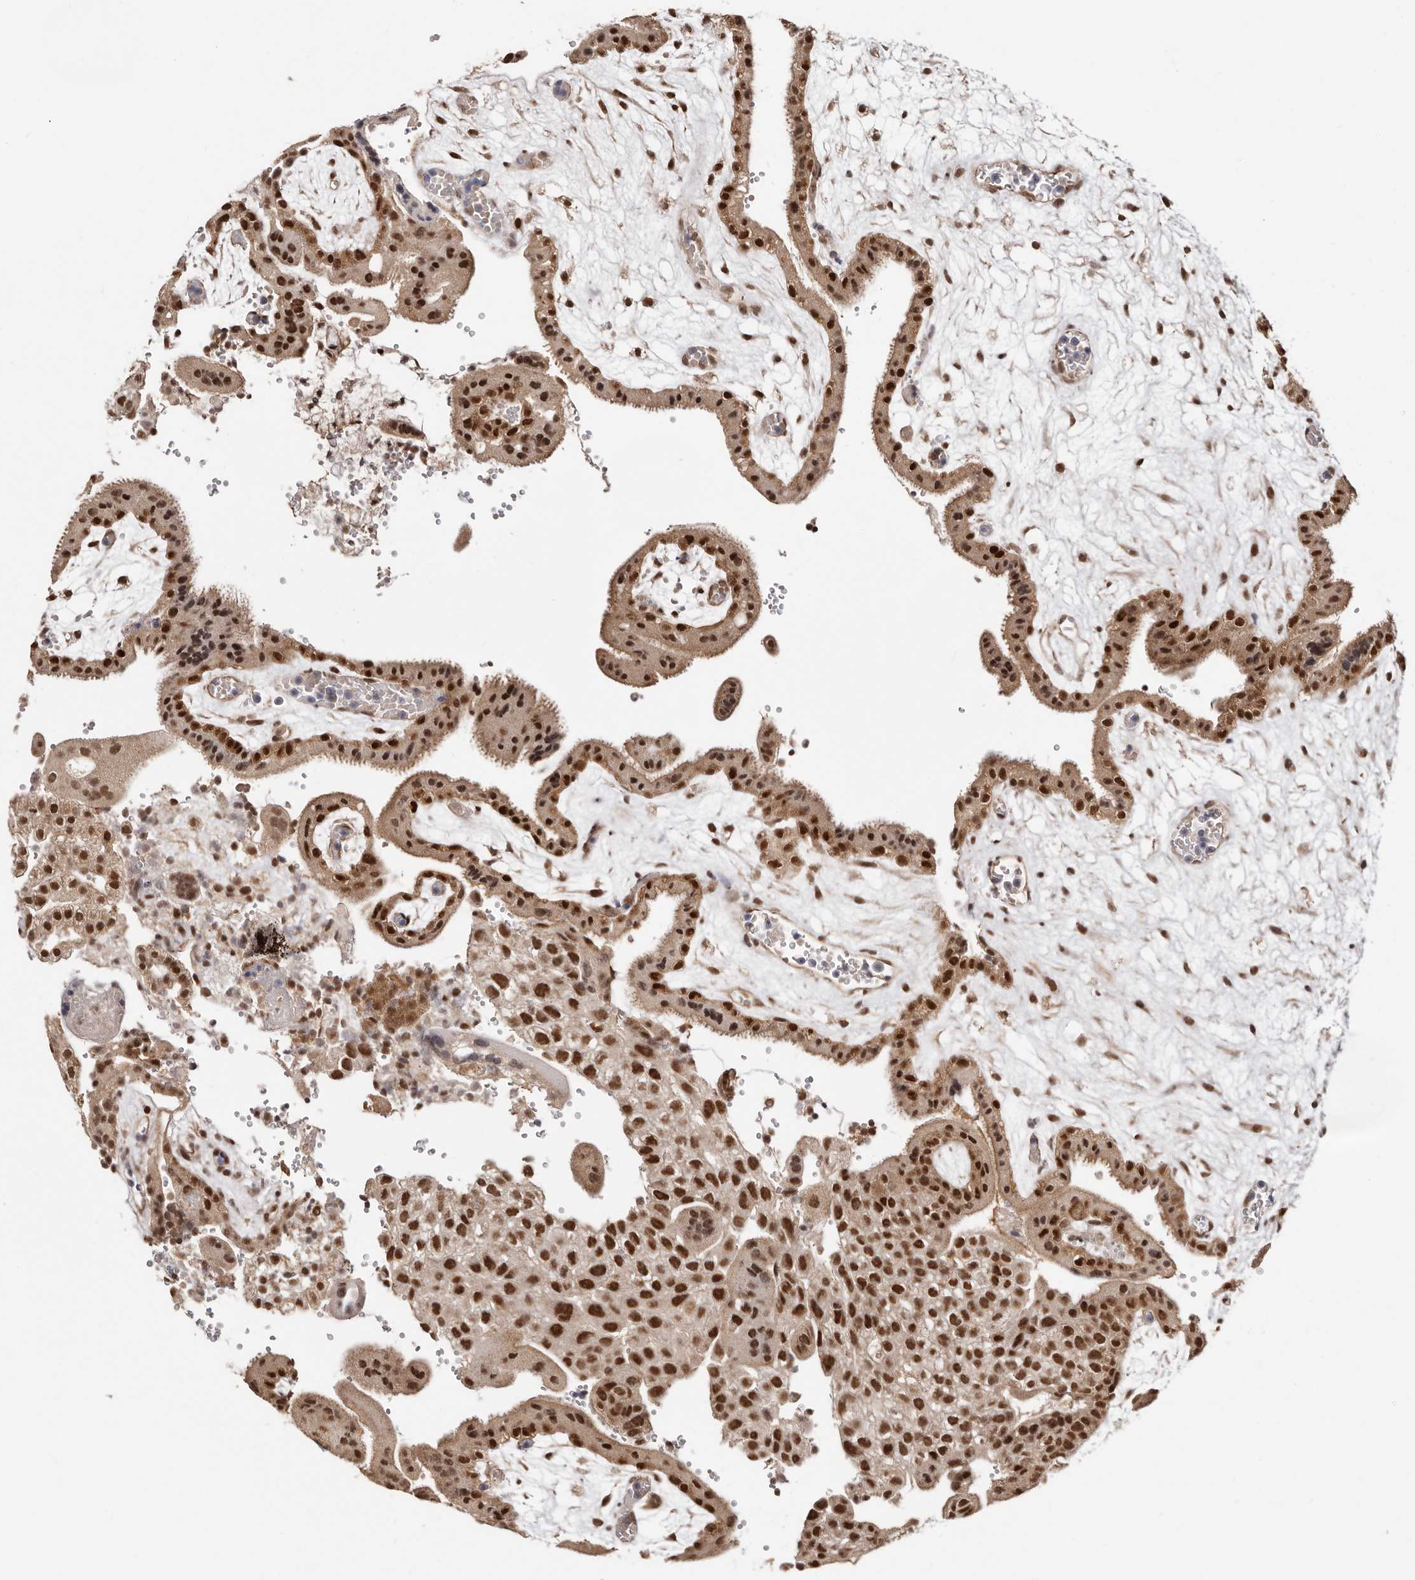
{"staining": {"intensity": "strong", "quantity": ">75%", "location": "cytoplasmic/membranous,nuclear"}, "tissue": "placenta", "cell_type": "Trophoblastic cells", "image_type": "normal", "snomed": [{"axis": "morphology", "description": "Normal tissue, NOS"}, {"axis": "topography", "description": "Placenta"}], "caption": "Protein expression by IHC shows strong cytoplasmic/membranous,nuclear staining in about >75% of trophoblastic cells in unremarkable placenta.", "gene": "MED8", "patient": {"sex": "female", "age": 18}}